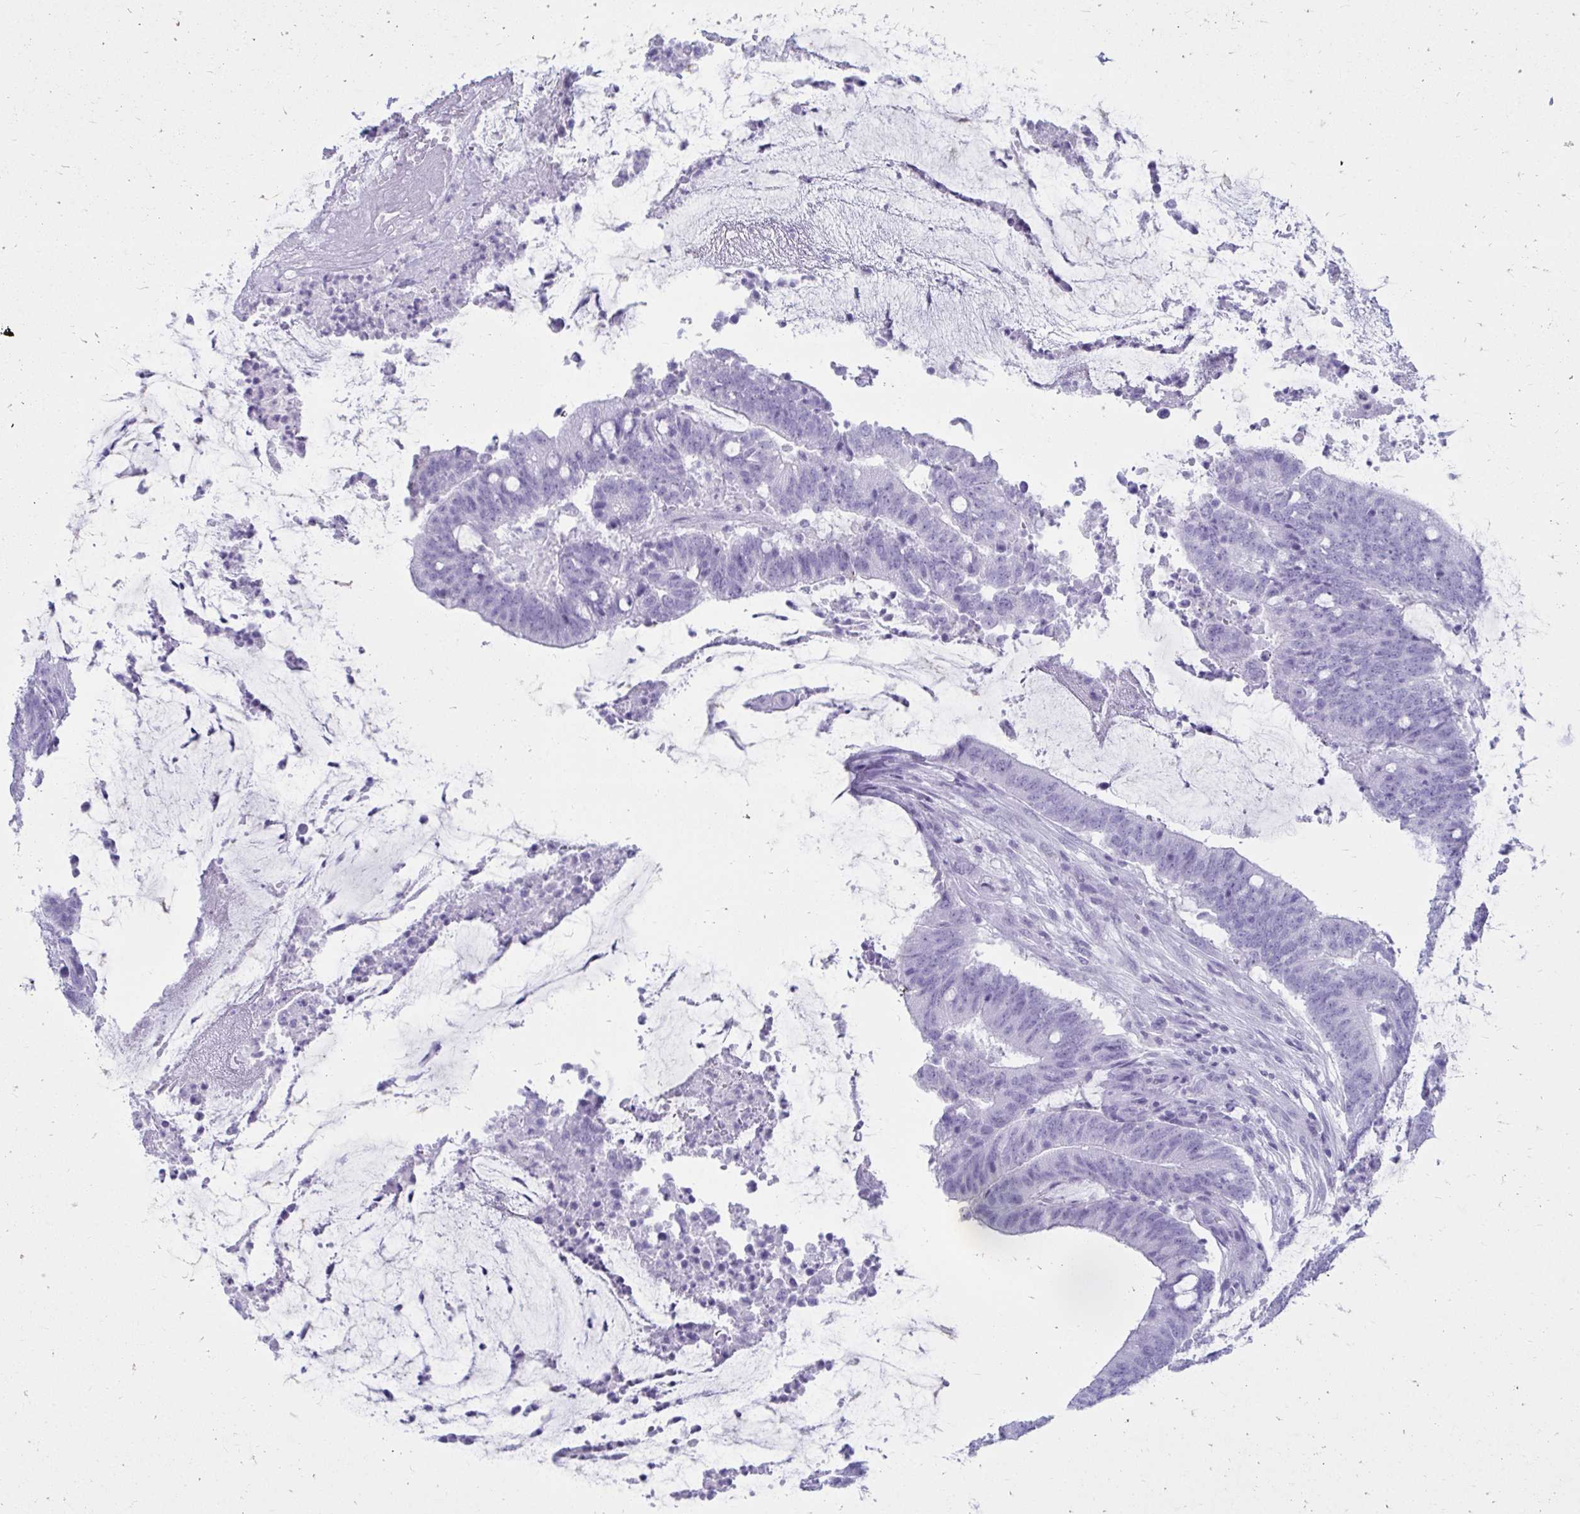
{"staining": {"intensity": "negative", "quantity": "none", "location": "none"}, "tissue": "colorectal cancer", "cell_type": "Tumor cells", "image_type": "cancer", "snomed": [{"axis": "morphology", "description": "Adenocarcinoma, NOS"}, {"axis": "topography", "description": "Colon"}], "caption": "There is no significant staining in tumor cells of colorectal adenocarcinoma.", "gene": "OR10R2", "patient": {"sex": "female", "age": 43}}